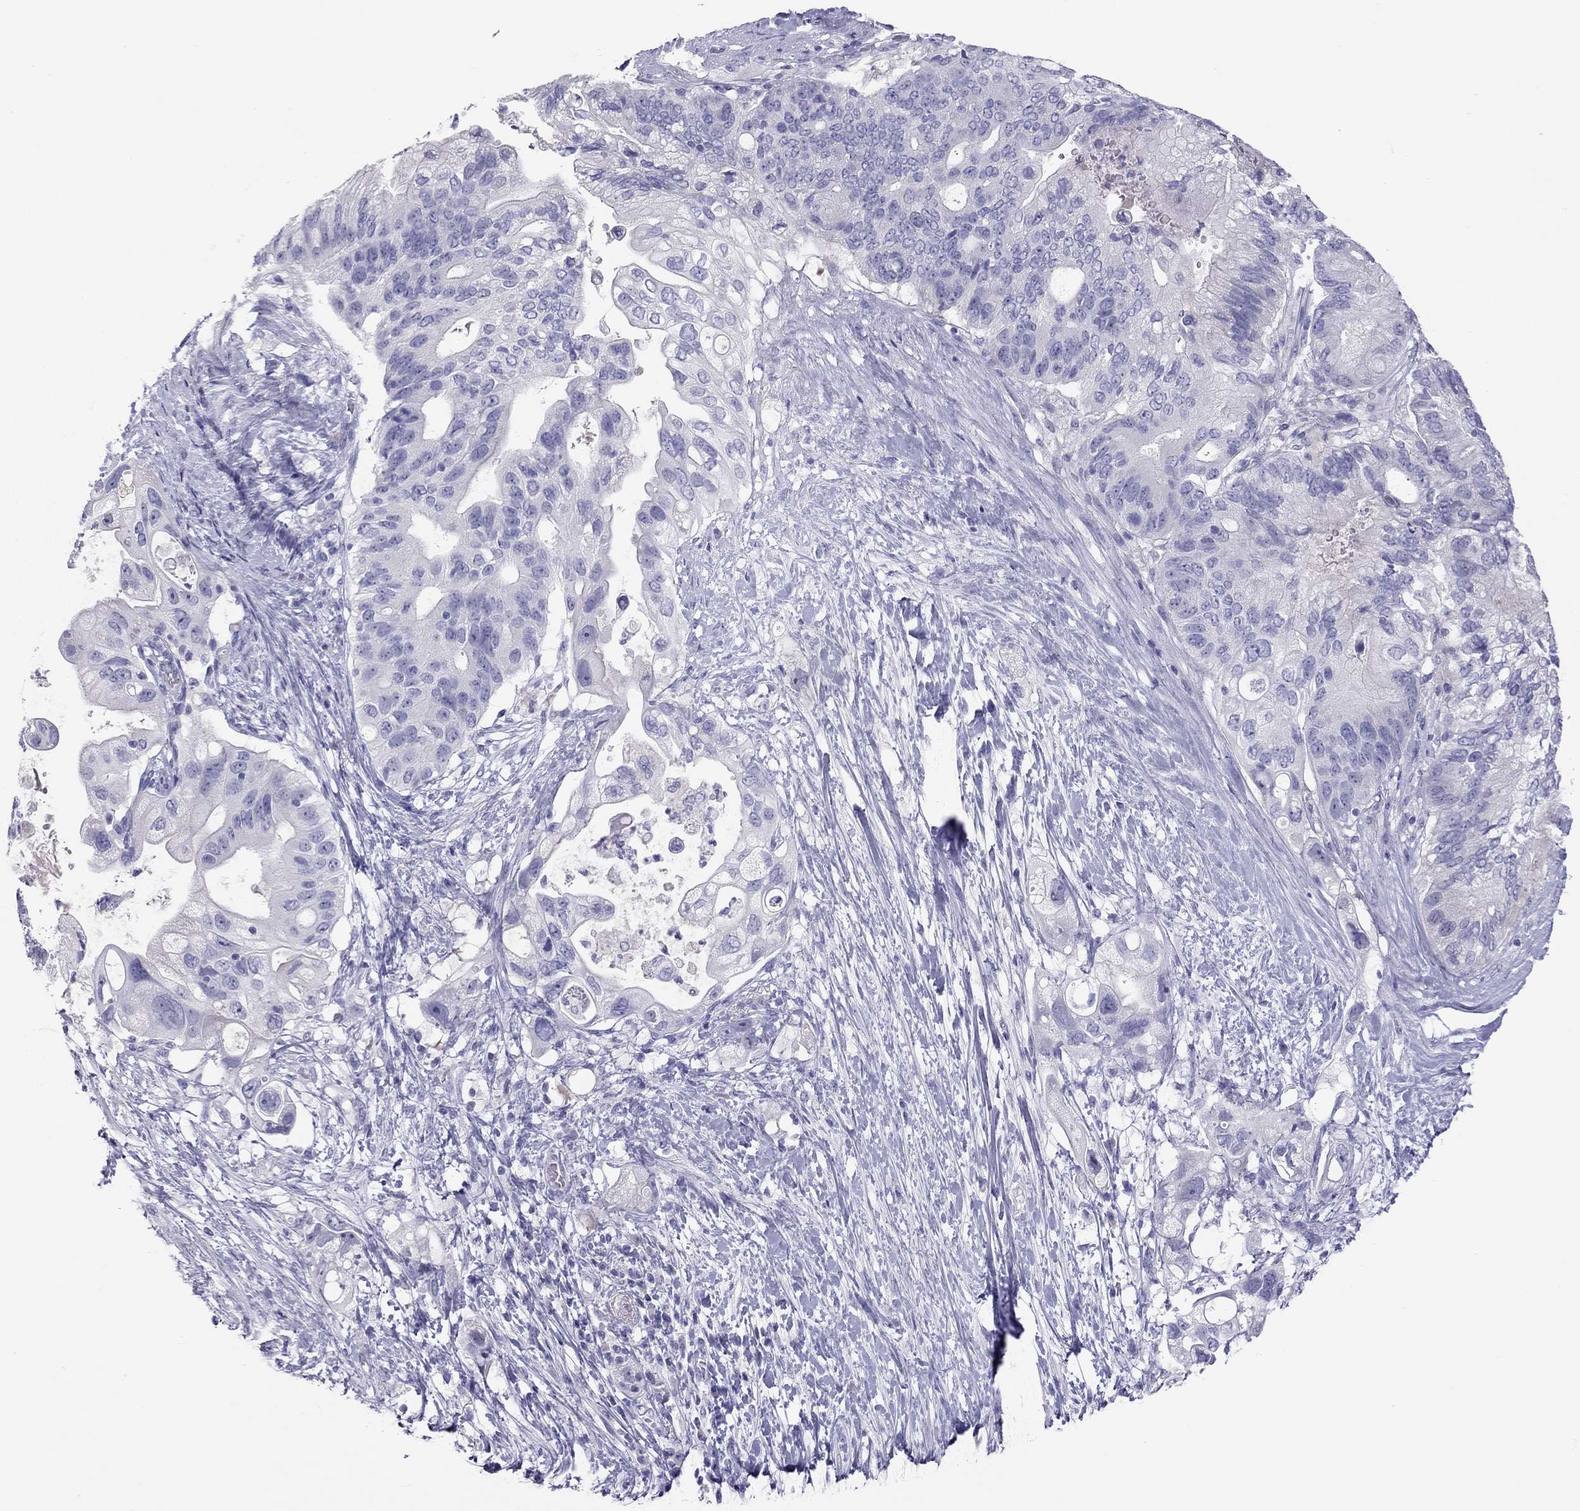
{"staining": {"intensity": "negative", "quantity": "none", "location": "none"}, "tissue": "pancreatic cancer", "cell_type": "Tumor cells", "image_type": "cancer", "snomed": [{"axis": "morphology", "description": "Adenocarcinoma, NOS"}, {"axis": "topography", "description": "Pancreas"}], "caption": "Immunohistochemistry (IHC) histopathology image of neoplastic tissue: human adenocarcinoma (pancreatic) stained with DAB (3,3'-diaminobenzidine) exhibits no significant protein staining in tumor cells.", "gene": "IL17REL", "patient": {"sex": "female", "age": 72}}